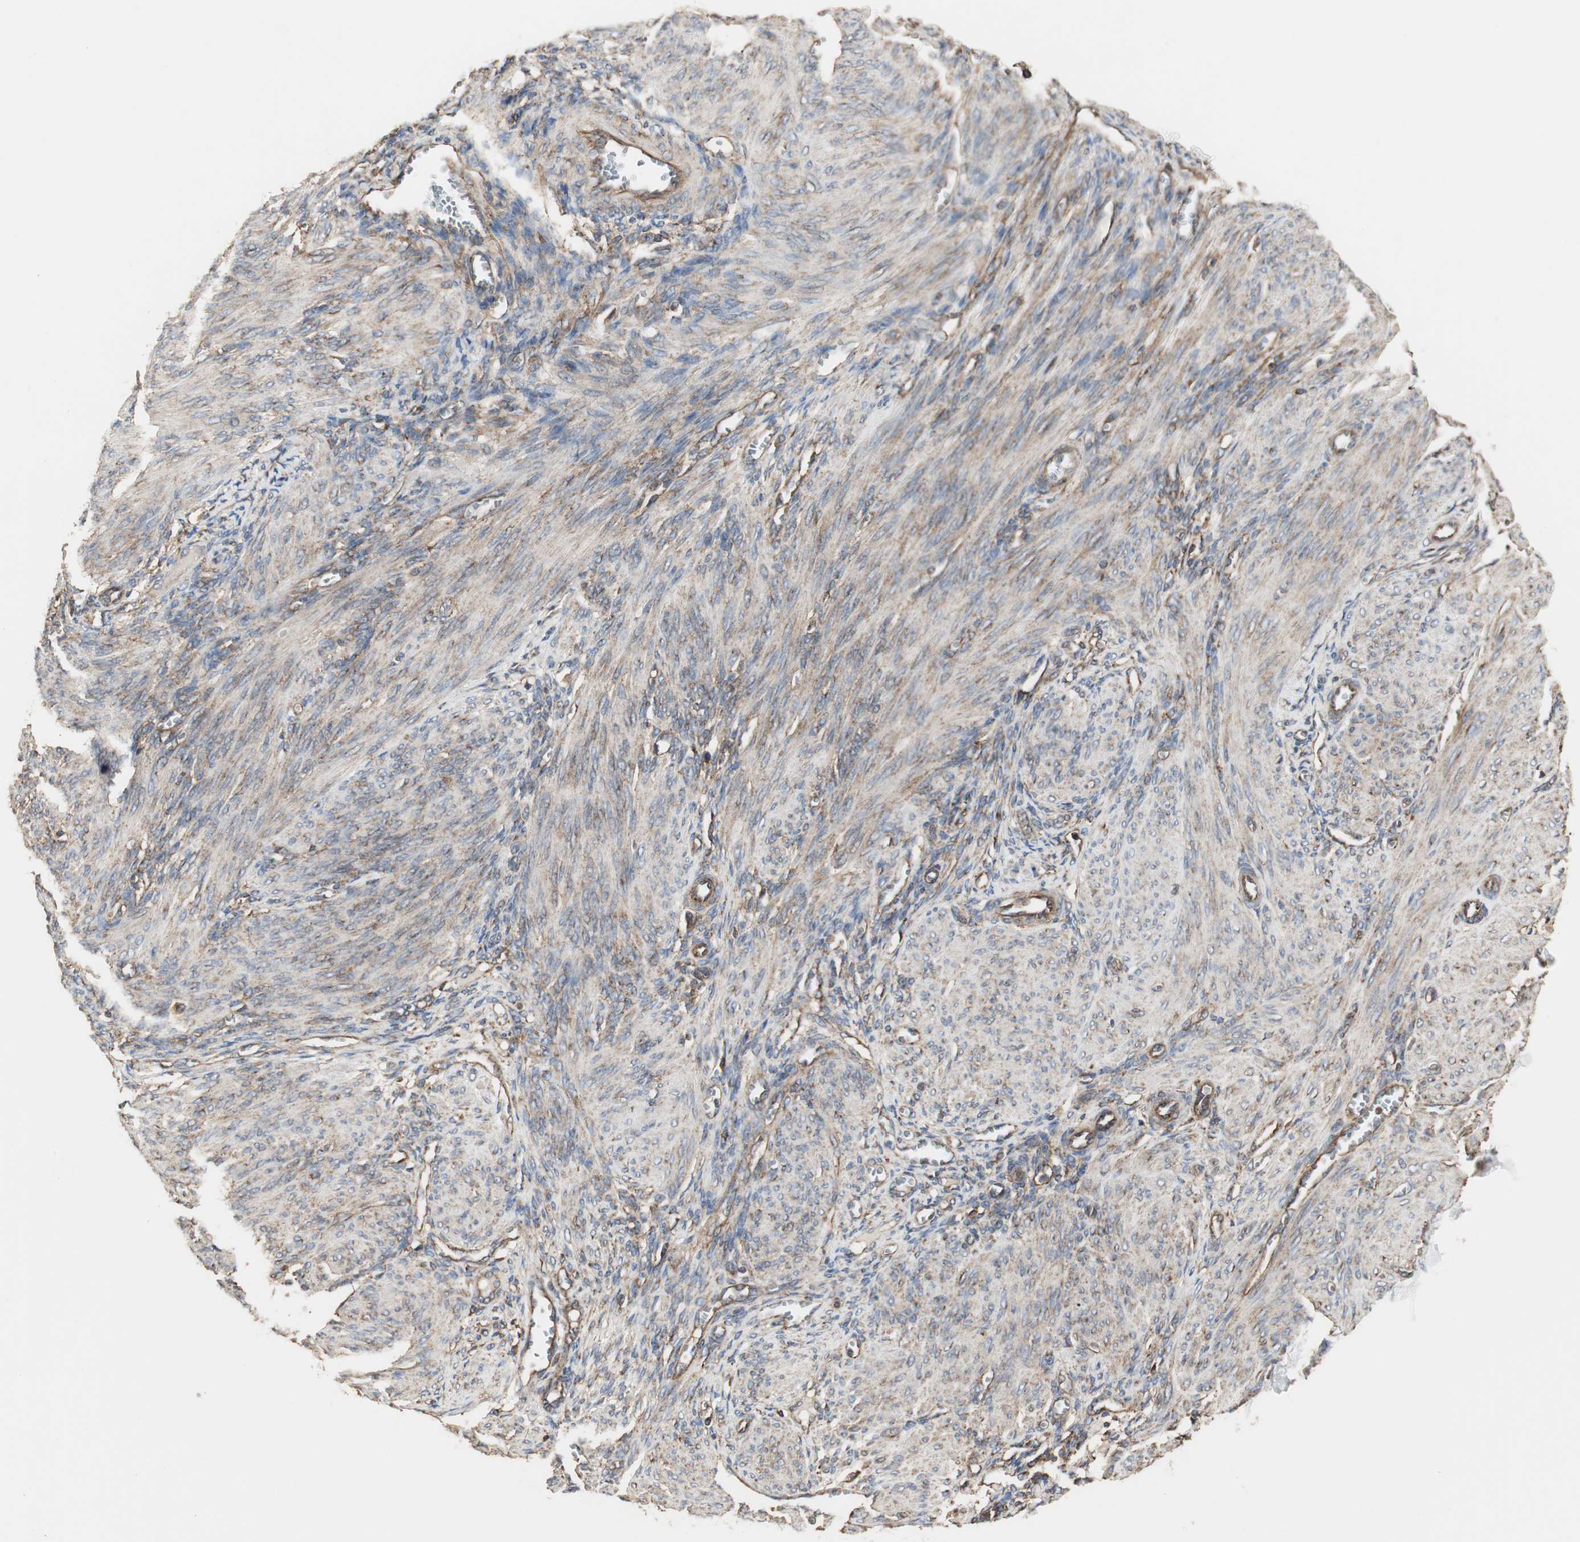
{"staining": {"intensity": "moderate", "quantity": "<25%", "location": "cytoplasmic/membranous"}, "tissue": "endometrium", "cell_type": "Cells in endometrial stroma", "image_type": "normal", "snomed": [{"axis": "morphology", "description": "Normal tissue, NOS"}, {"axis": "topography", "description": "Endometrium"}], "caption": "The image reveals staining of unremarkable endometrium, revealing moderate cytoplasmic/membranous protein staining (brown color) within cells in endometrial stroma. (IHC, brightfield microscopy, high magnification).", "gene": "H6PD", "patient": {"sex": "female", "age": 72}}